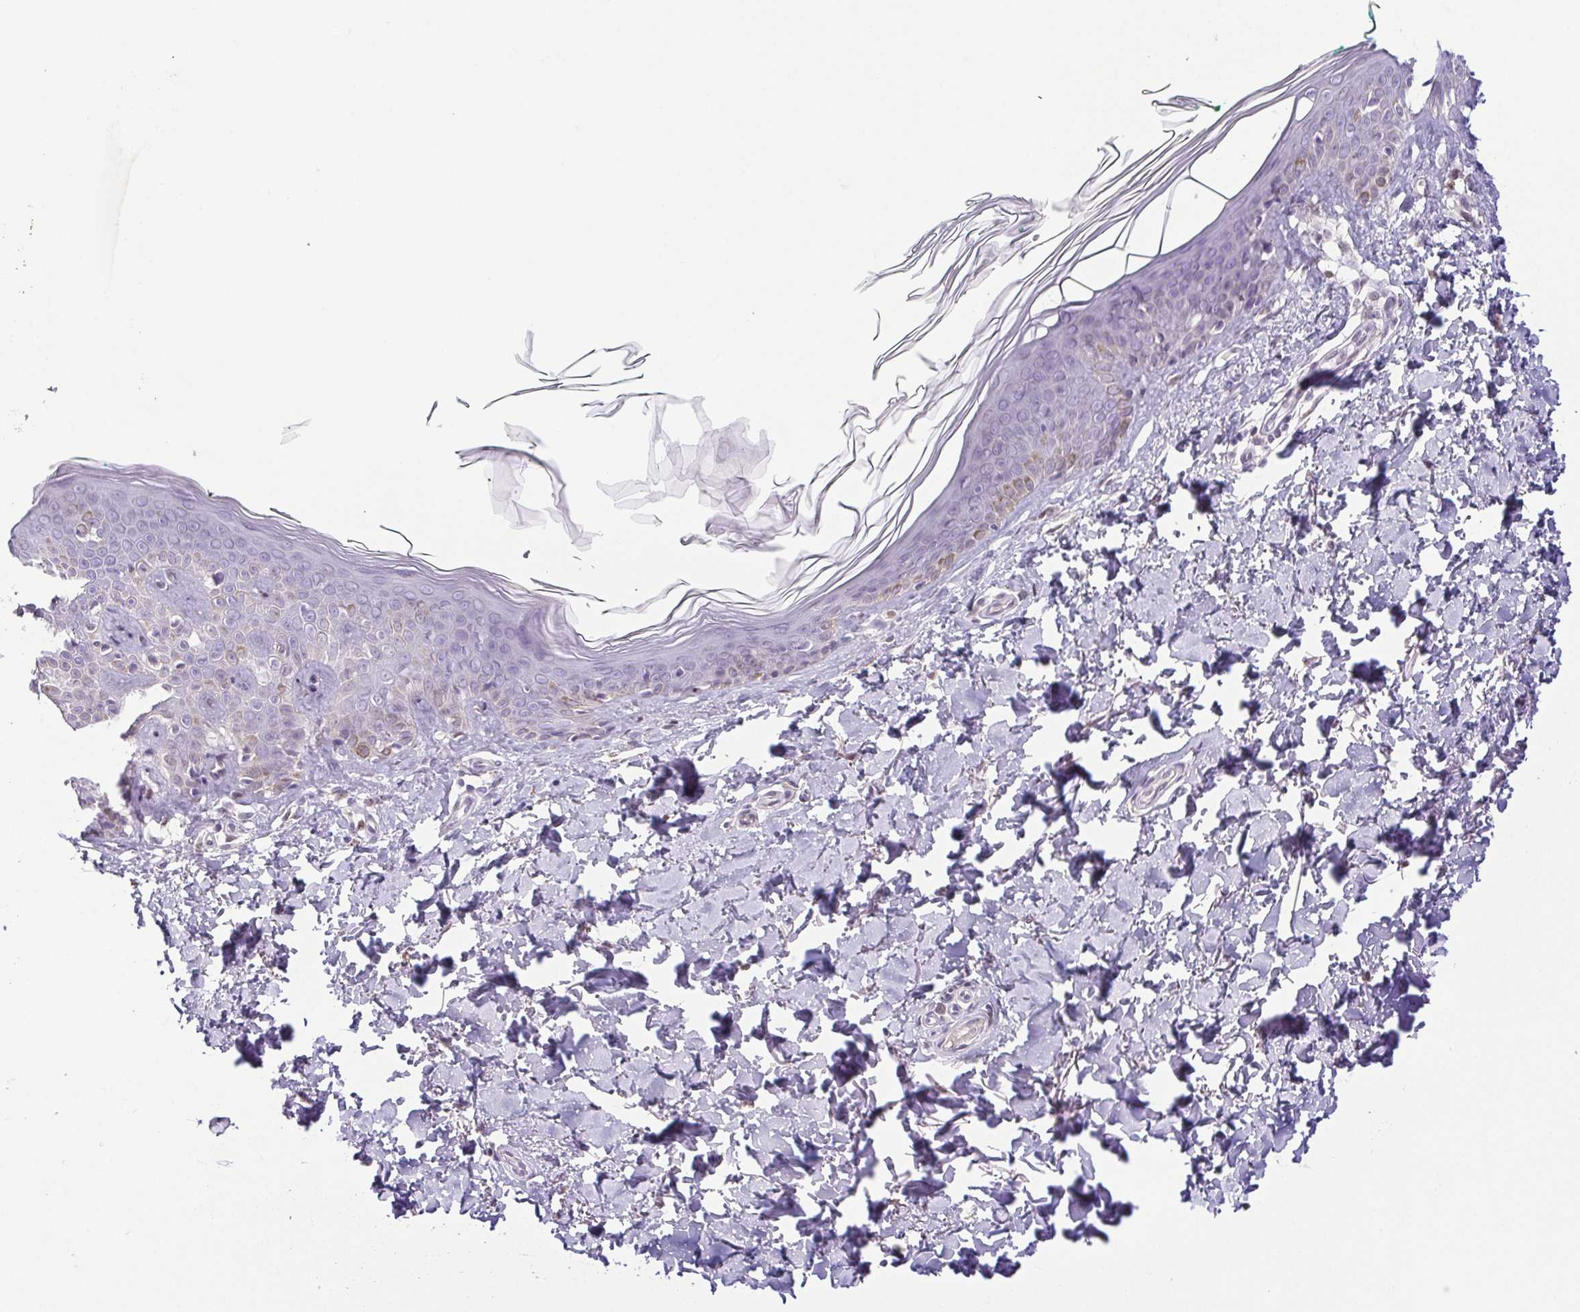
{"staining": {"intensity": "negative", "quantity": "none", "location": "none"}, "tissue": "skin", "cell_type": "Fibroblasts", "image_type": "normal", "snomed": [{"axis": "morphology", "description": "Normal tissue, NOS"}, {"axis": "topography", "description": "Skin"}, {"axis": "topography", "description": "Peripheral nerve tissue"}], "caption": "Immunohistochemistry image of normal human skin stained for a protein (brown), which exhibits no expression in fibroblasts. (DAB immunohistochemistry visualized using brightfield microscopy, high magnification).", "gene": "TCF3", "patient": {"sex": "female", "age": 45}}